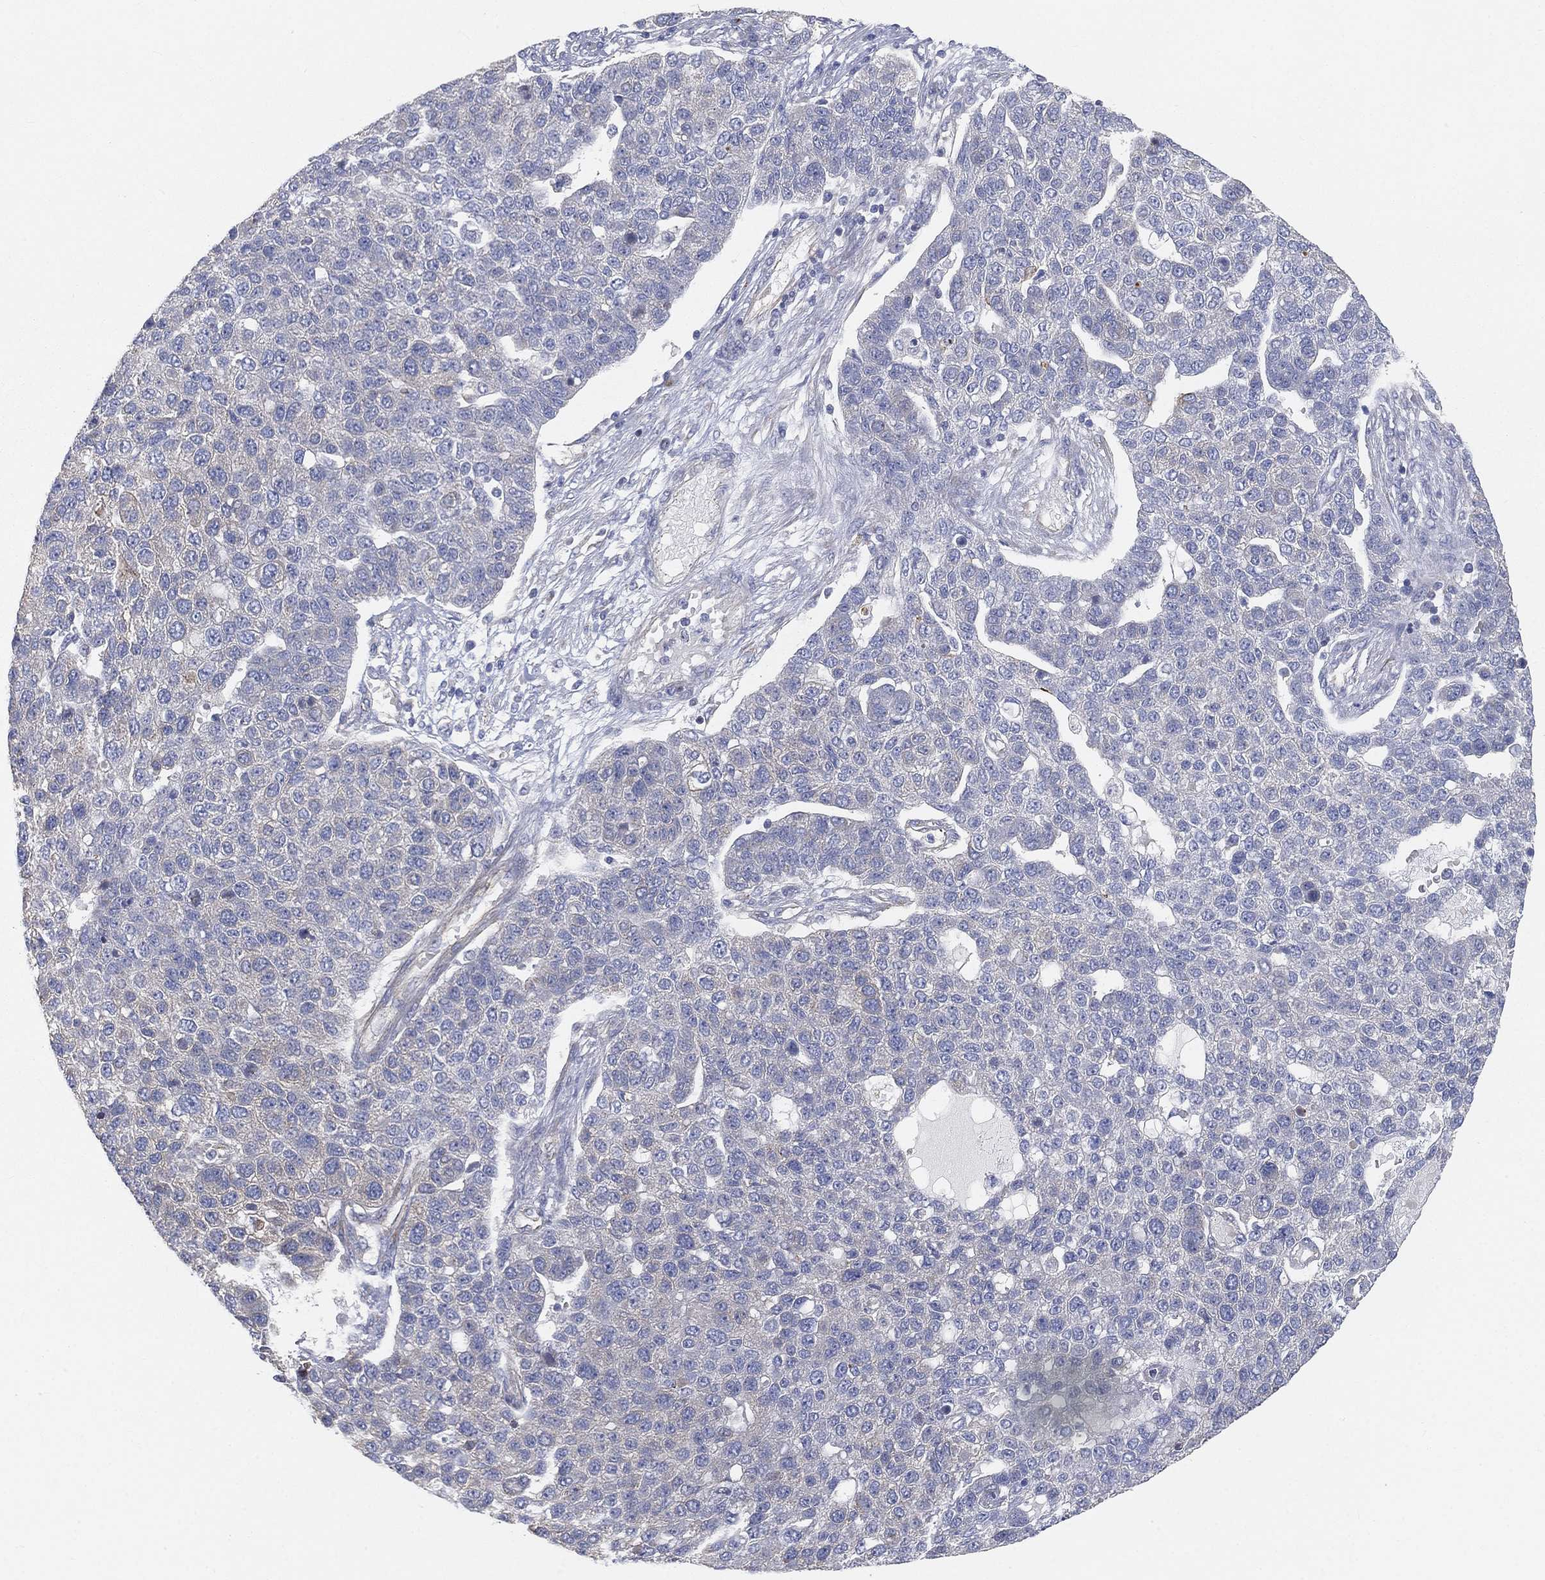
{"staining": {"intensity": "negative", "quantity": "none", "location": "none"}, "tissue": "pancreatic cancer", "cell_type": "Tumor cells", "image_type": "cancer", "snomed": [{"axis": "morphology", "description": "Adenocarcinoma, NOS"}, {"axis": "topography", "description": "Pancreas"}], "caption": "Immunohistochemistry (IHC) micrograph of human pancreatic cancer stained for a protein (brown), which demonstrates no positivity in tumor cells. The staining is performed using DAB (3,3'-diaminobenzidine) brown chromogen with nuclei counter-stained in using hematoxylin.", "gene": "TMEM25", "patient": {"sex": "female", "age": 61}}